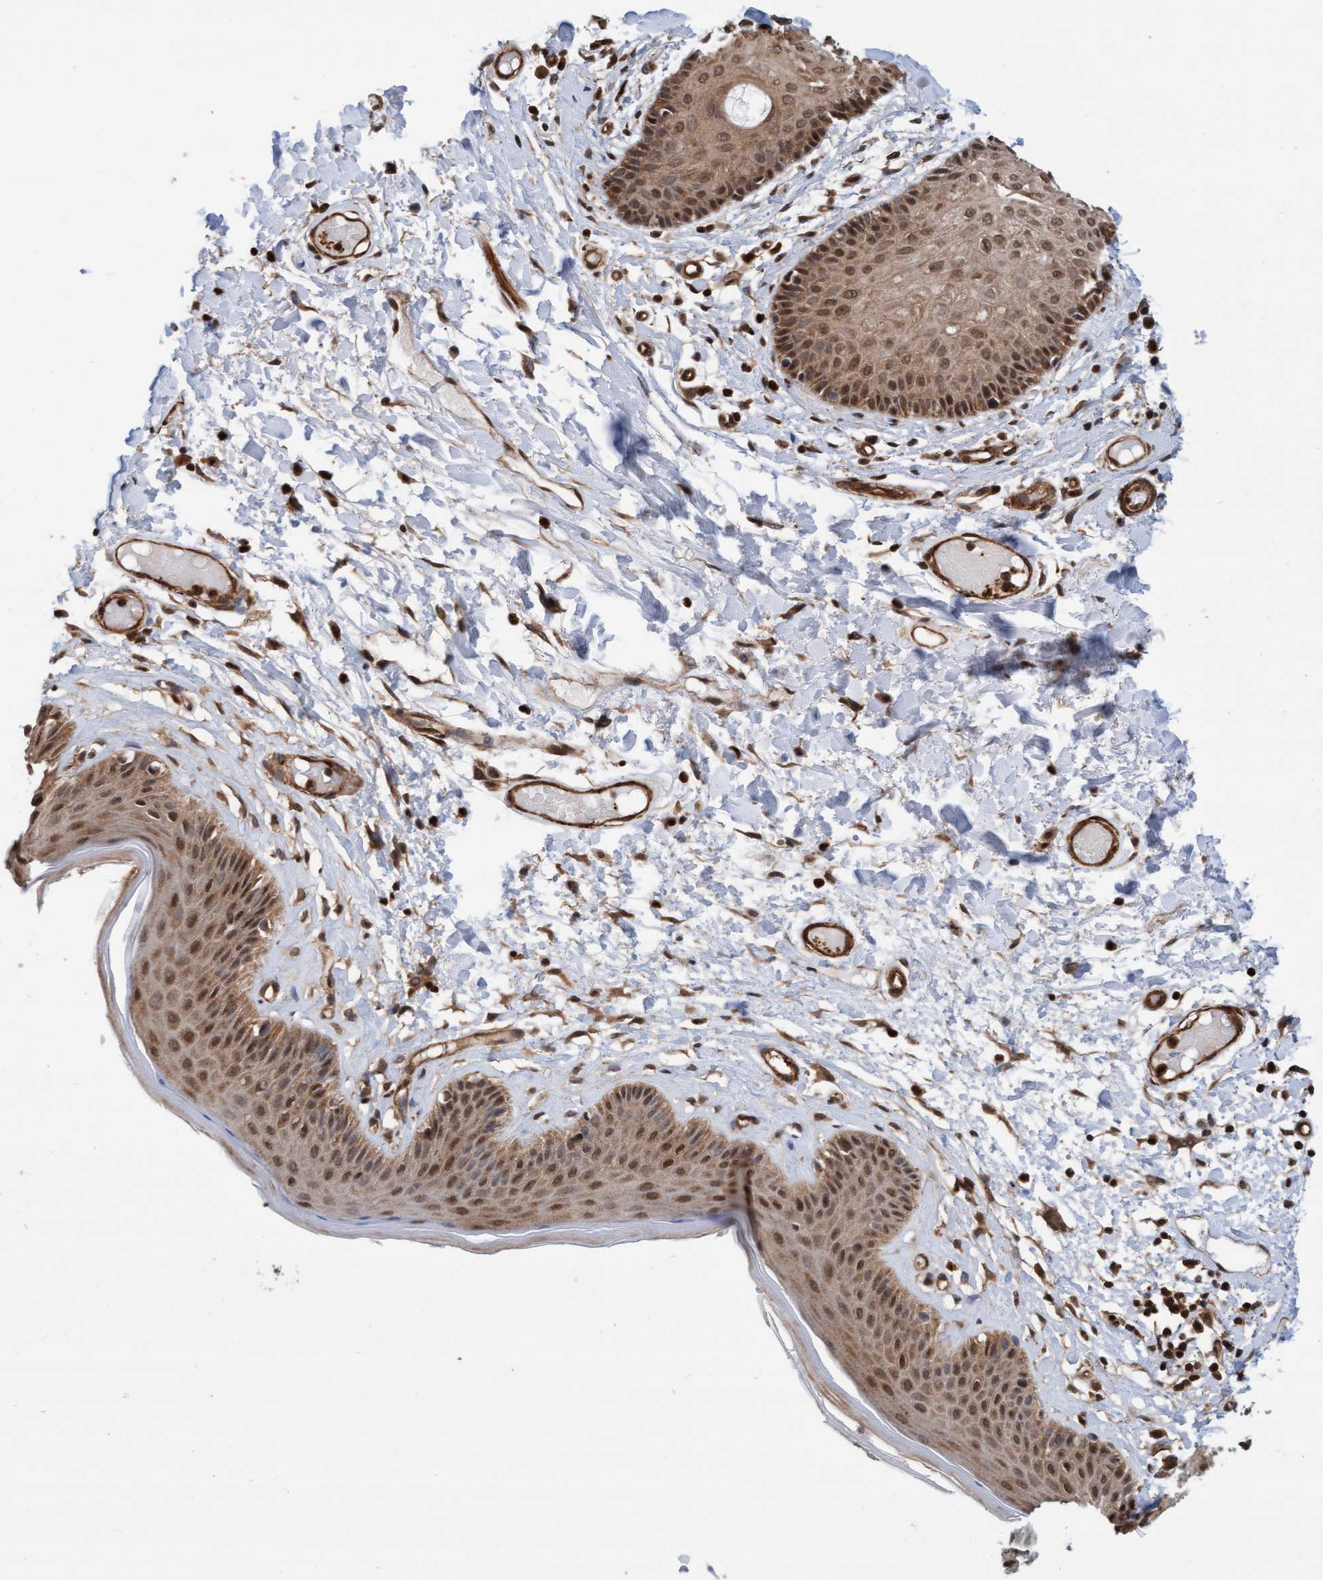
{"staining": {"intensity": "moderate", "quantity": ">75%", "location": "cytoplasmic/membranous,nuclear"}, "tissue": "skin", "cell_type": "Epidermal cells", "image_type": "normal", "snomed": [{"axis": "morphology", "description": "Normal tissue, NOS"}, {"axis": "topography", "description": "Vulva"}], "caption": "This is a histology image of immunohistochemistry staining of unremarkable skin, which shows moderate staining in the cytoplasmic/membranous,nuclear of epidermal cells.", "gene": "STXBP4", "patient": {"sex": "female", "age": 73}}